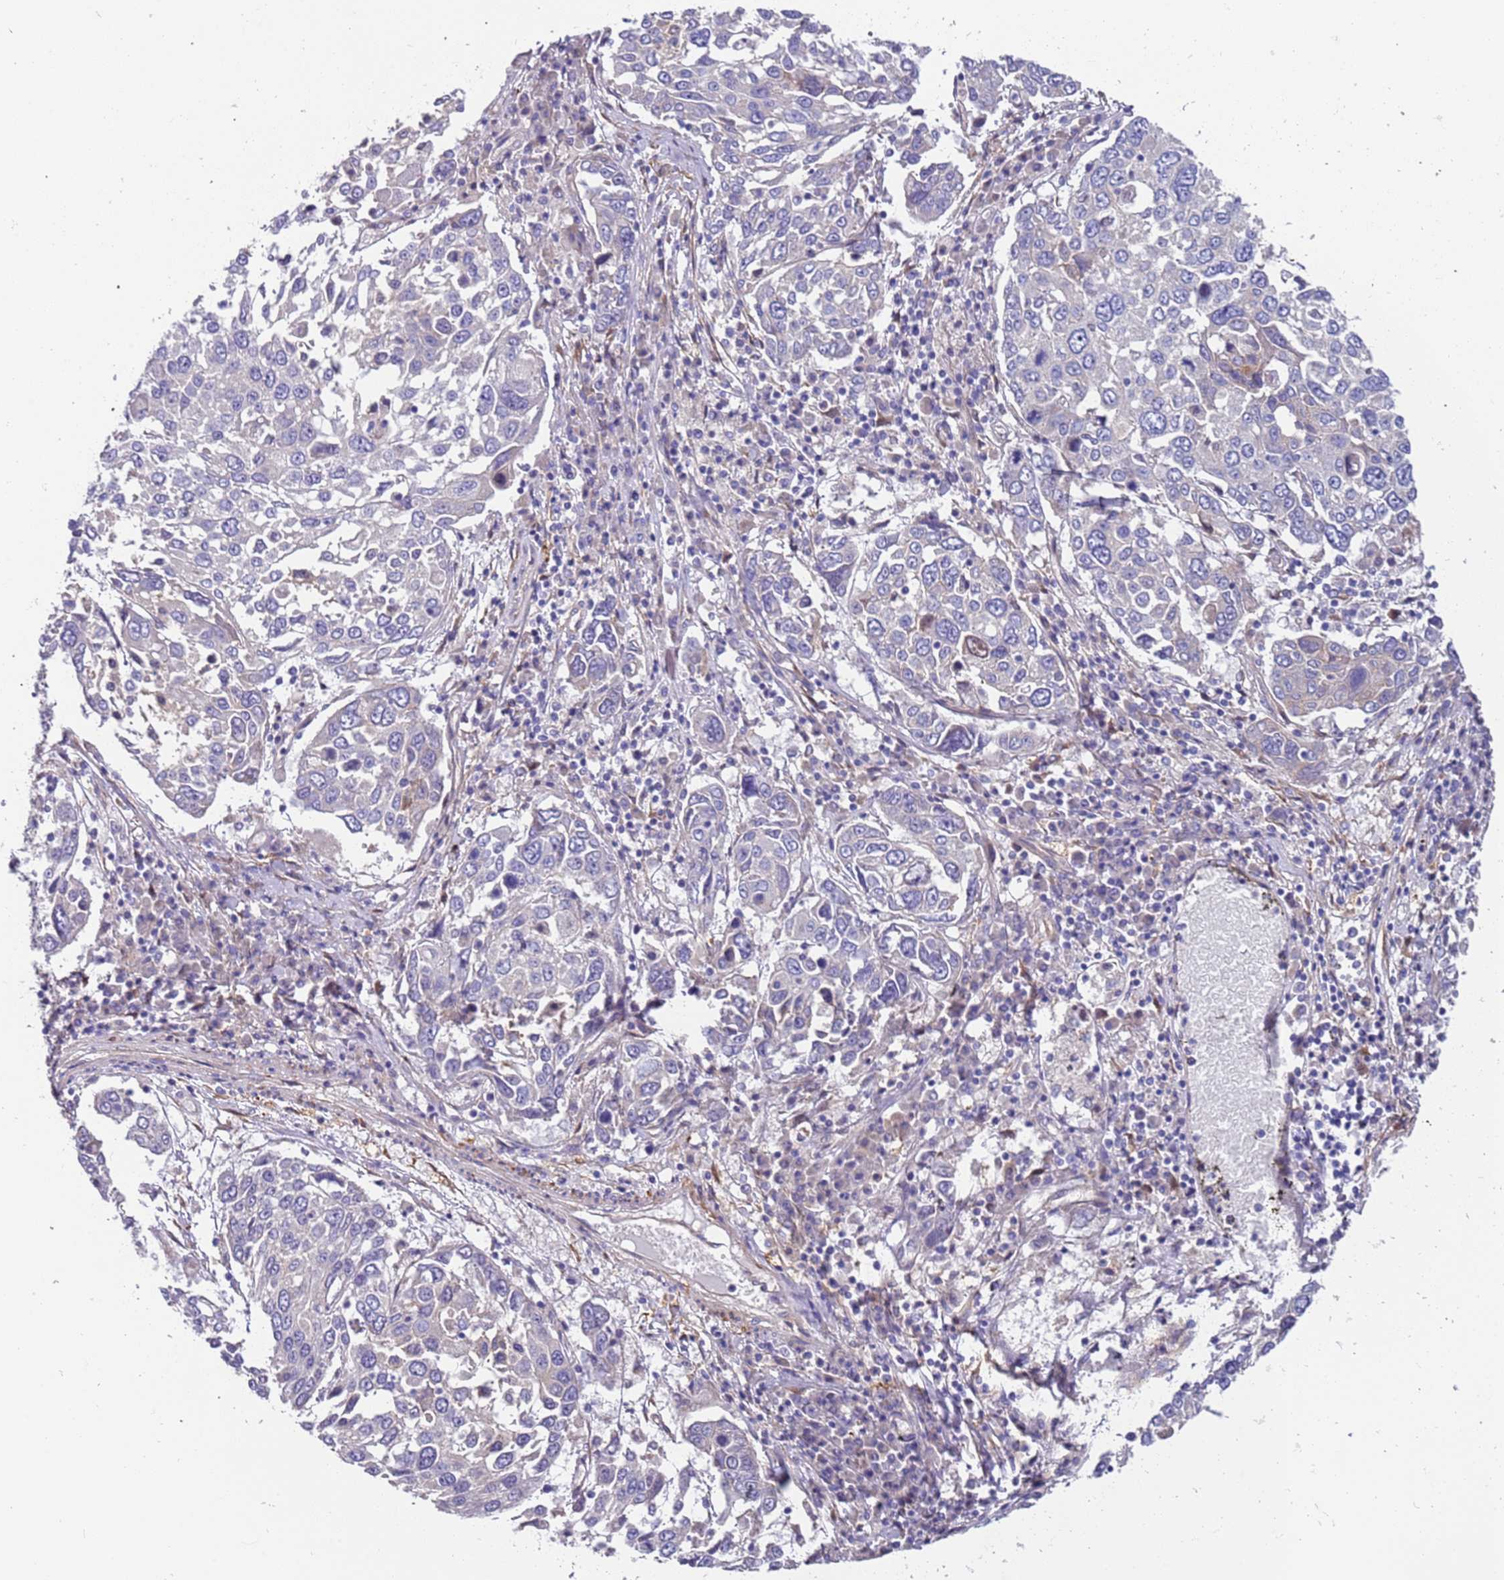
{"staining": {"intensity": "negative", "quantity": "none", "location": "none"}, "tissue": "lung cancer", "cell_type": "Tumor cells", "image_type": "cancer", "snomed": [{"axis": "morphology", "description": "Squamous cell carcinoma, NOS"}, {"axis": "topography", "description": "Lung"}], "caption": "DAB (3,3'-diaminobenzidine) immunohistochemical staining of lung squamous cell carcinoma shows no significant positivity in tumor cells. (Stains: DAB (3,3'-diaminobenzidine) immunohistochemistry with hematoxylin counter stain, Microscopy: brightfield microscopy at high magnification).", "gene": "LAMB4", "patient": {"sex": "male", "age": 65}}